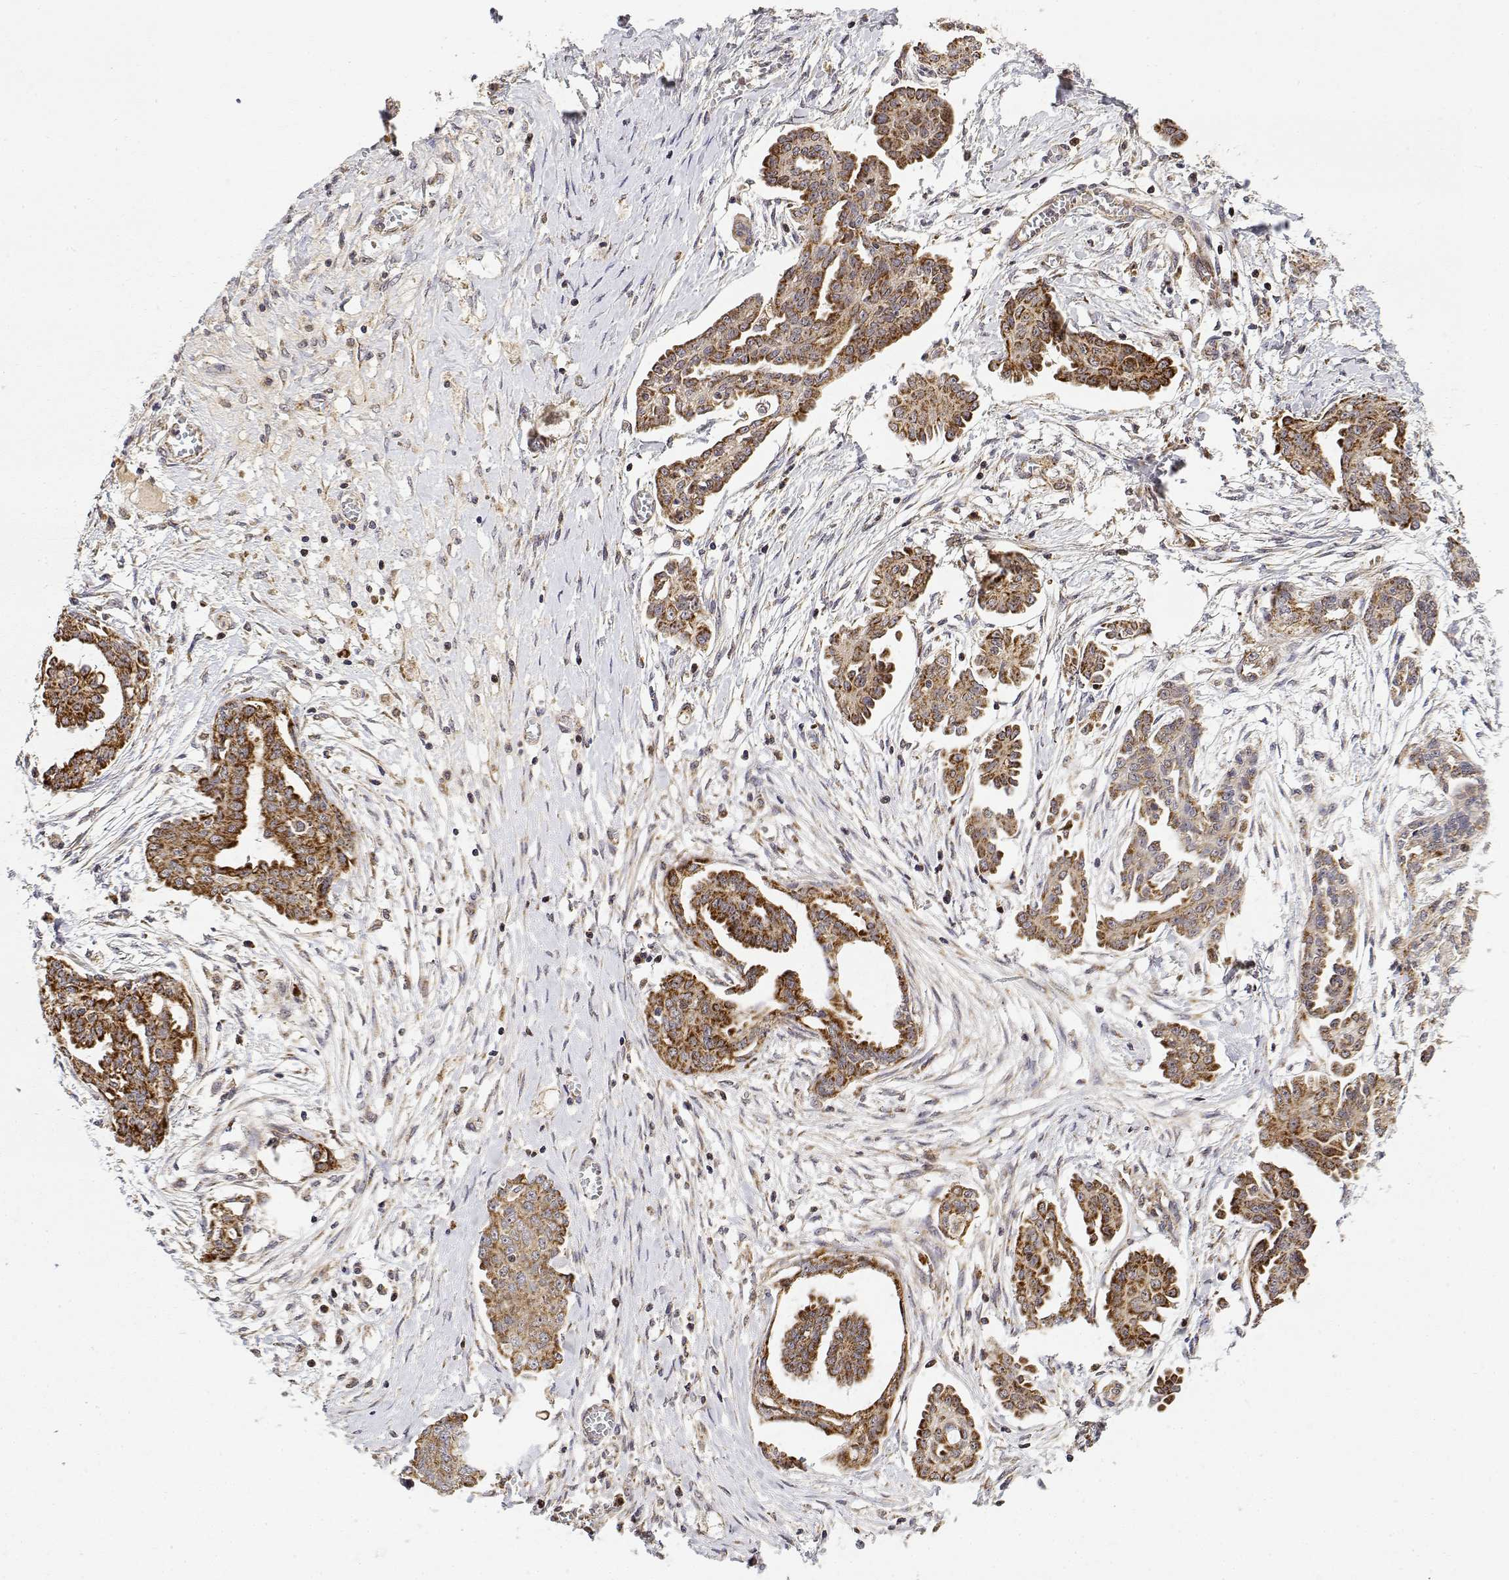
{"staining": {"intensity": "moderate", "quantity": ">75%", "location": "cytoplasmic/membranous"}, "tissue": "ovarian cancer", "cell_type": "Tumor cells", "image_type": "cancer", "snomed": [{"axis": "morphology", "description": "Cystadenocarcinoma, serous, NOS"}, {"axis": "topography", "description": "Ovary"}], "caption": "This micrograph displays ovarian serous cystadenocarcinoma stained with IHC to label a protein in brown. The cytoplasmic/membranous of tumor cells show moderate positivity for the protein. Nuclei are counter-stained blue.", "gene": "GADD45GIP1", "patient": {"sex": "female", "age": 71}}